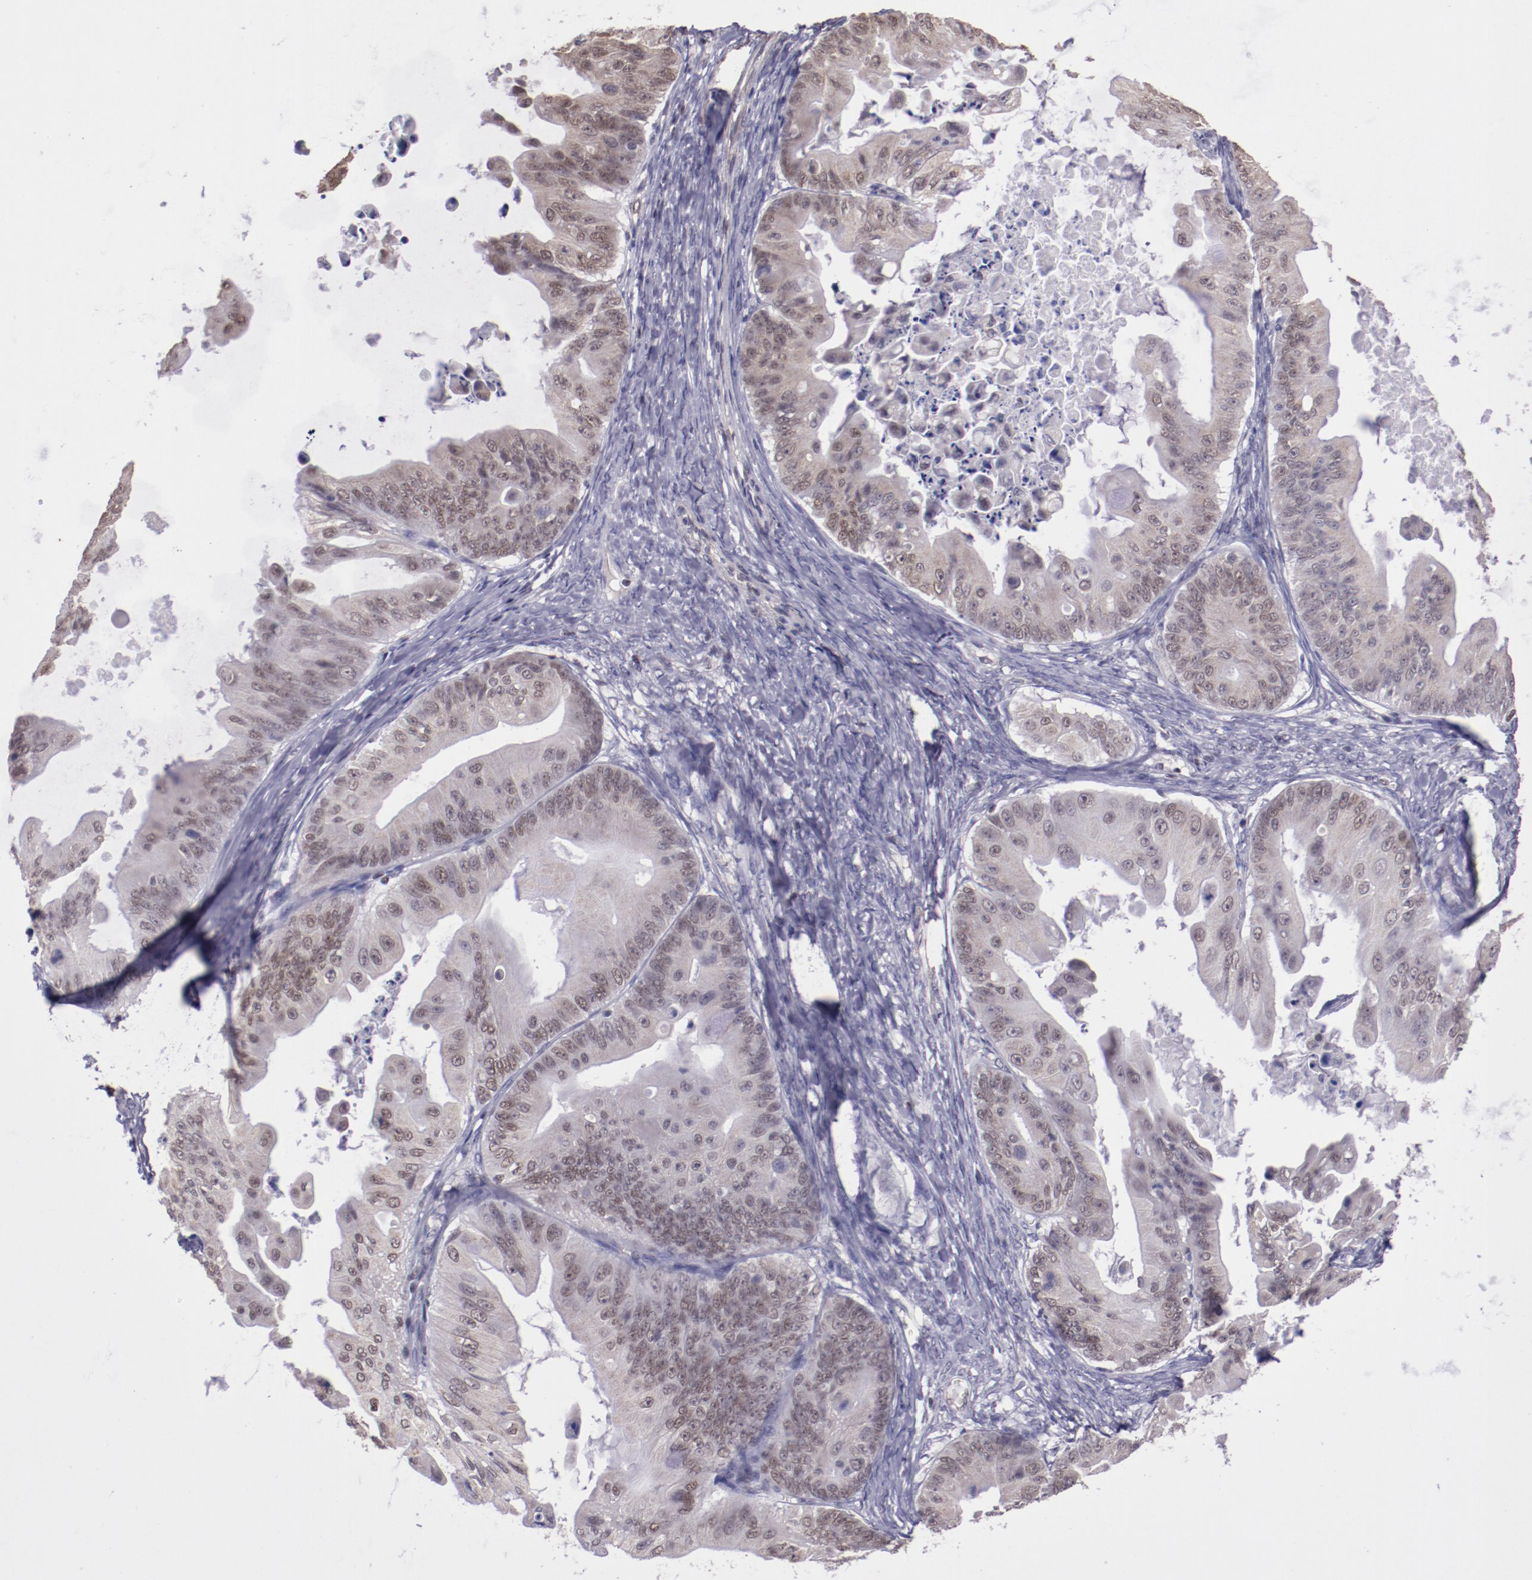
{"staining": {"intensity": "weak", "quantity": "25%-75%", "location": "nuclear"}, "tissue": "ovarian cancer", "cell_type": "Tumor cells", "image_type": "cancer", "snomed": [{"axis": "morphology", "description": "Cystadenocarcinoma, mucinous, NOS"}, {"axis": "topography", "description": "Ovary"}], "caption": "Weak nuclear protein staining is present in approximately 25%-75% of tumor cells in ovarian cancer (mucinous cystadenocarcinoma).", "gene": "ELF1", "patient": {"sex": "female", "age": 37}}